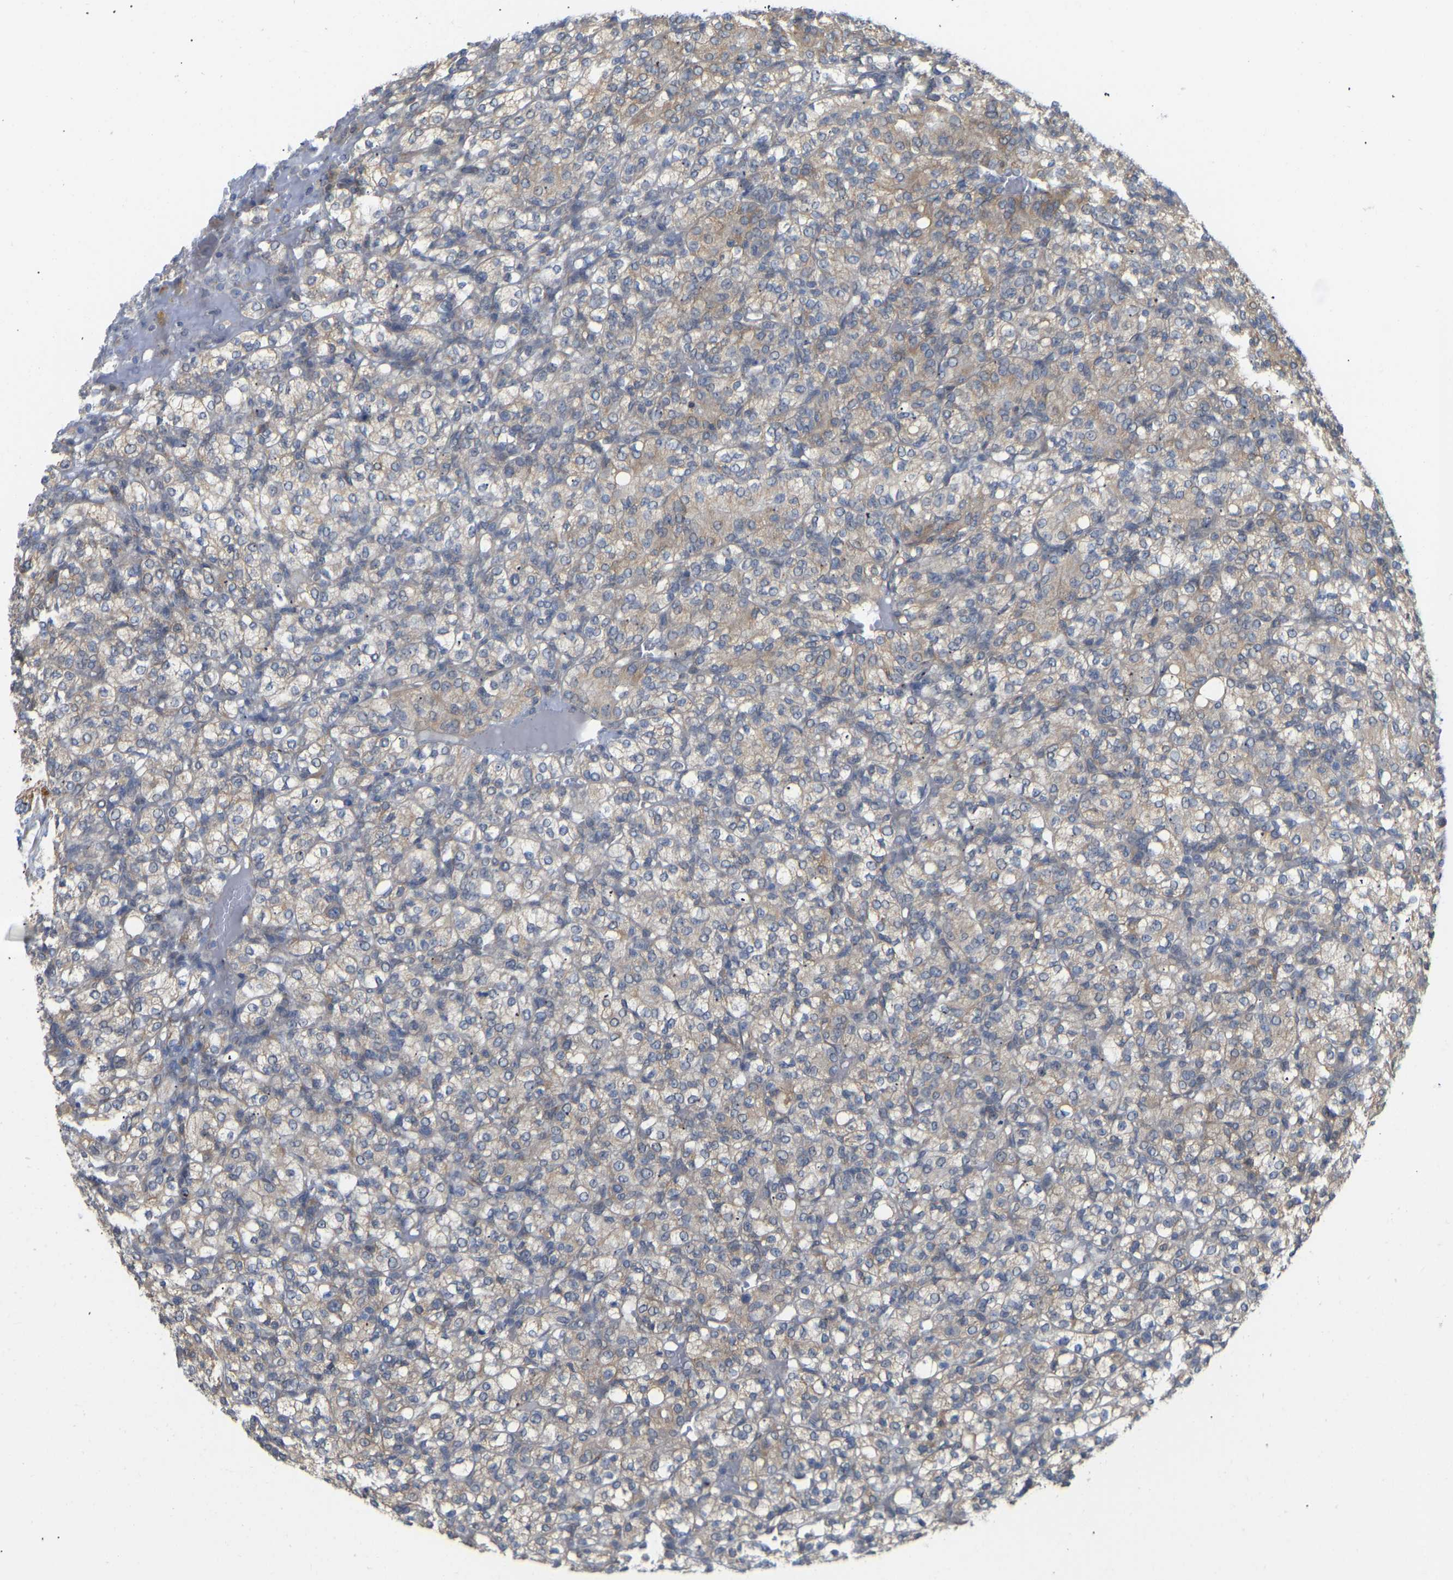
{"staining": {"intensity": "weak", "quantity": "25%-75%", "location": "cytoplasmic/membranous"}, "tissue": "renal cancer", "cell_type": "Tumor cells", "image_type": "cancer", "snomed": [{"axis": "morphology", "description": "Adenocarcinoma, NOS"}, {"axis": "topography", "description": "Kidney"}], "caption": "Renal cancer stained with a brown dye displays weak cytoplasmic/membranous positive staining in about 25%-75% of tumor cells.", "gene": "BEND3", "patient": {"sex": "male", "age": 77}}